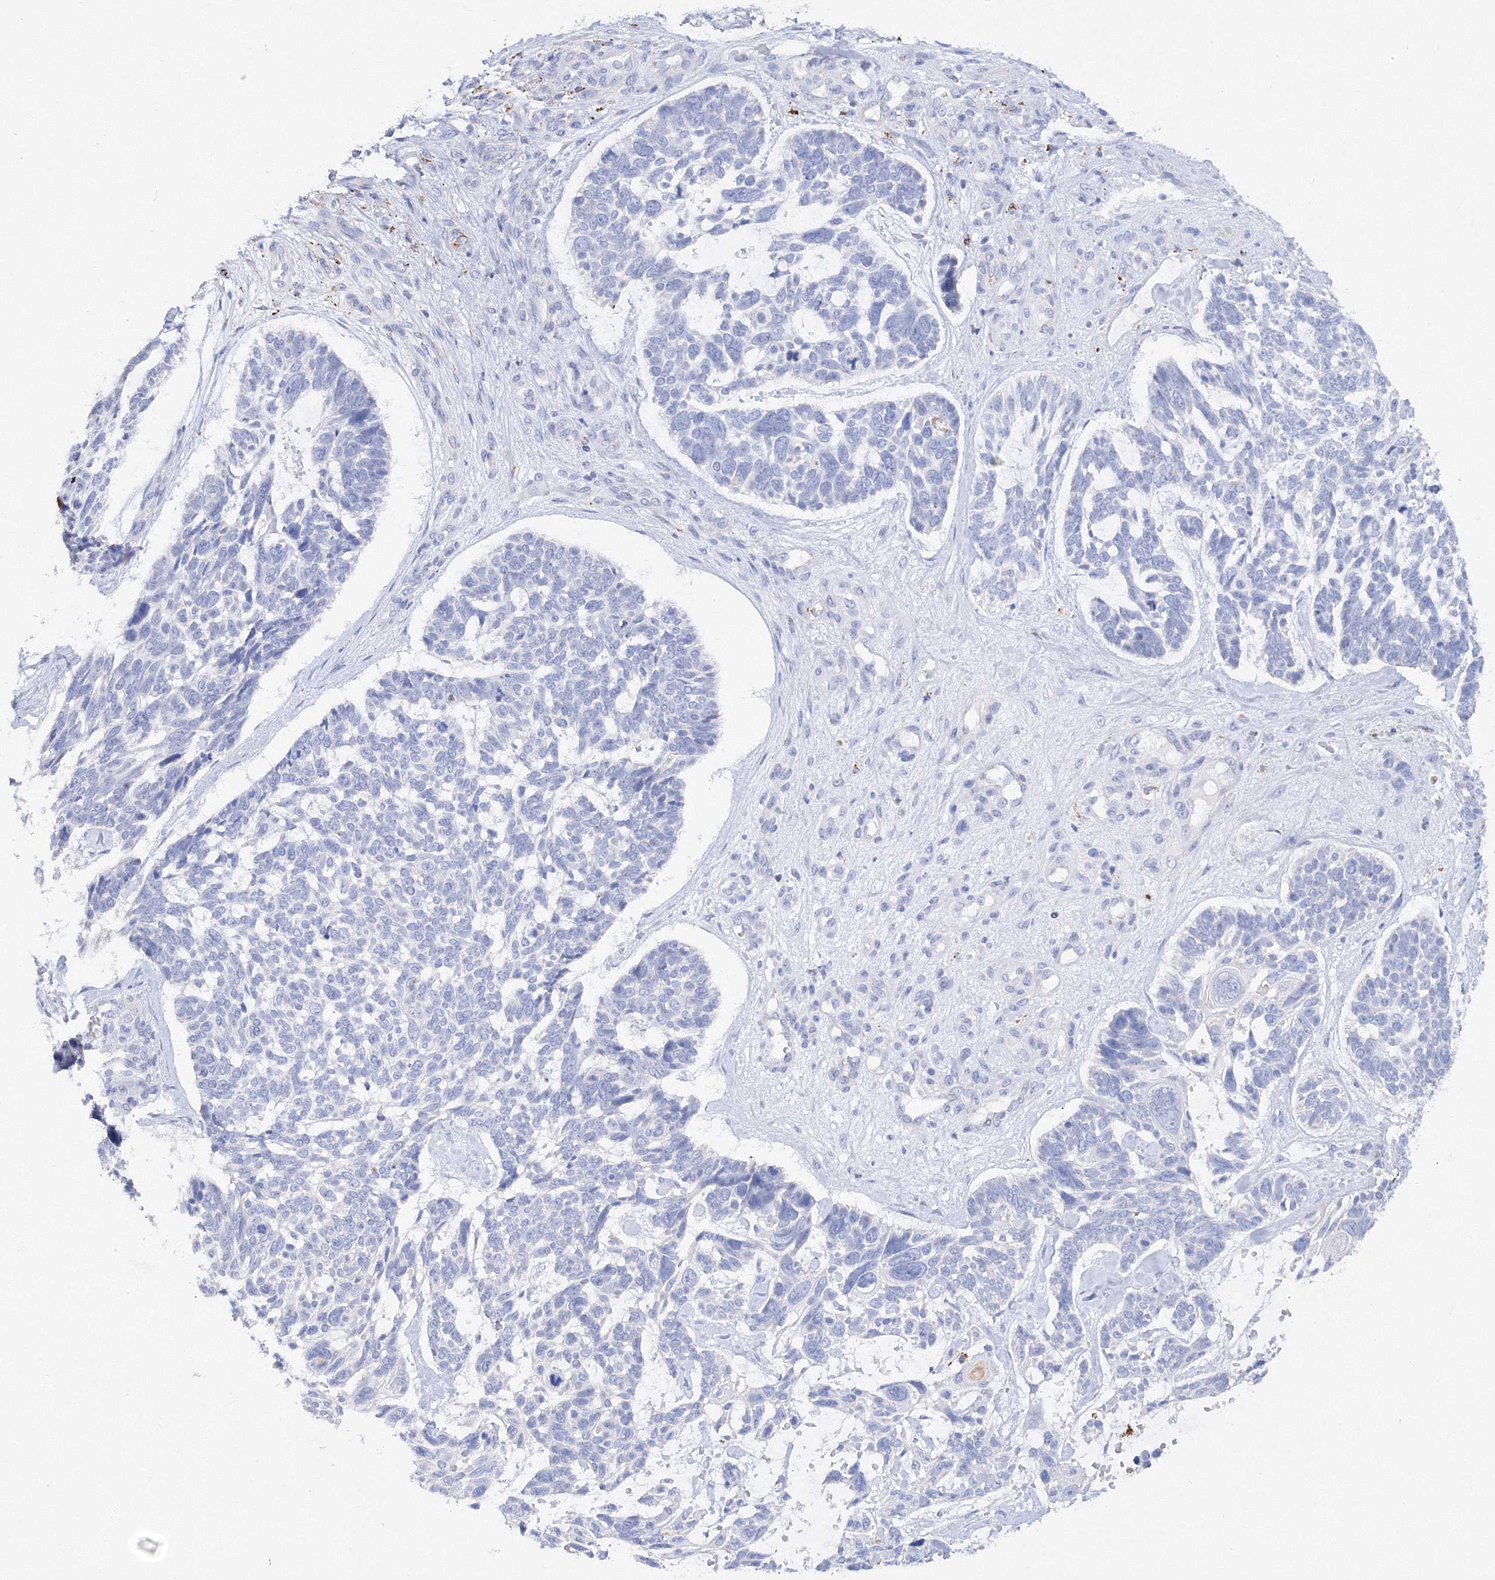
{"staining": {"intensity": "negative", "quantity": "none", "location": "none"}, "tissue": "skin cancer", "cell_type": "Tumor cells", "image_type": "cancer", "snomed": [{"axis": "morphology", "description": "Basal cell carcinoma"}, {"axis": "topography", "description": "Skin"}], "caption": "IHC micrograph of human basal cell carcinoma (skin) stained for a protein (brown), which exhibits no expression in tumor cells.", "gene": "MERTK", "patient": {"sex": "male", "age": 88}}